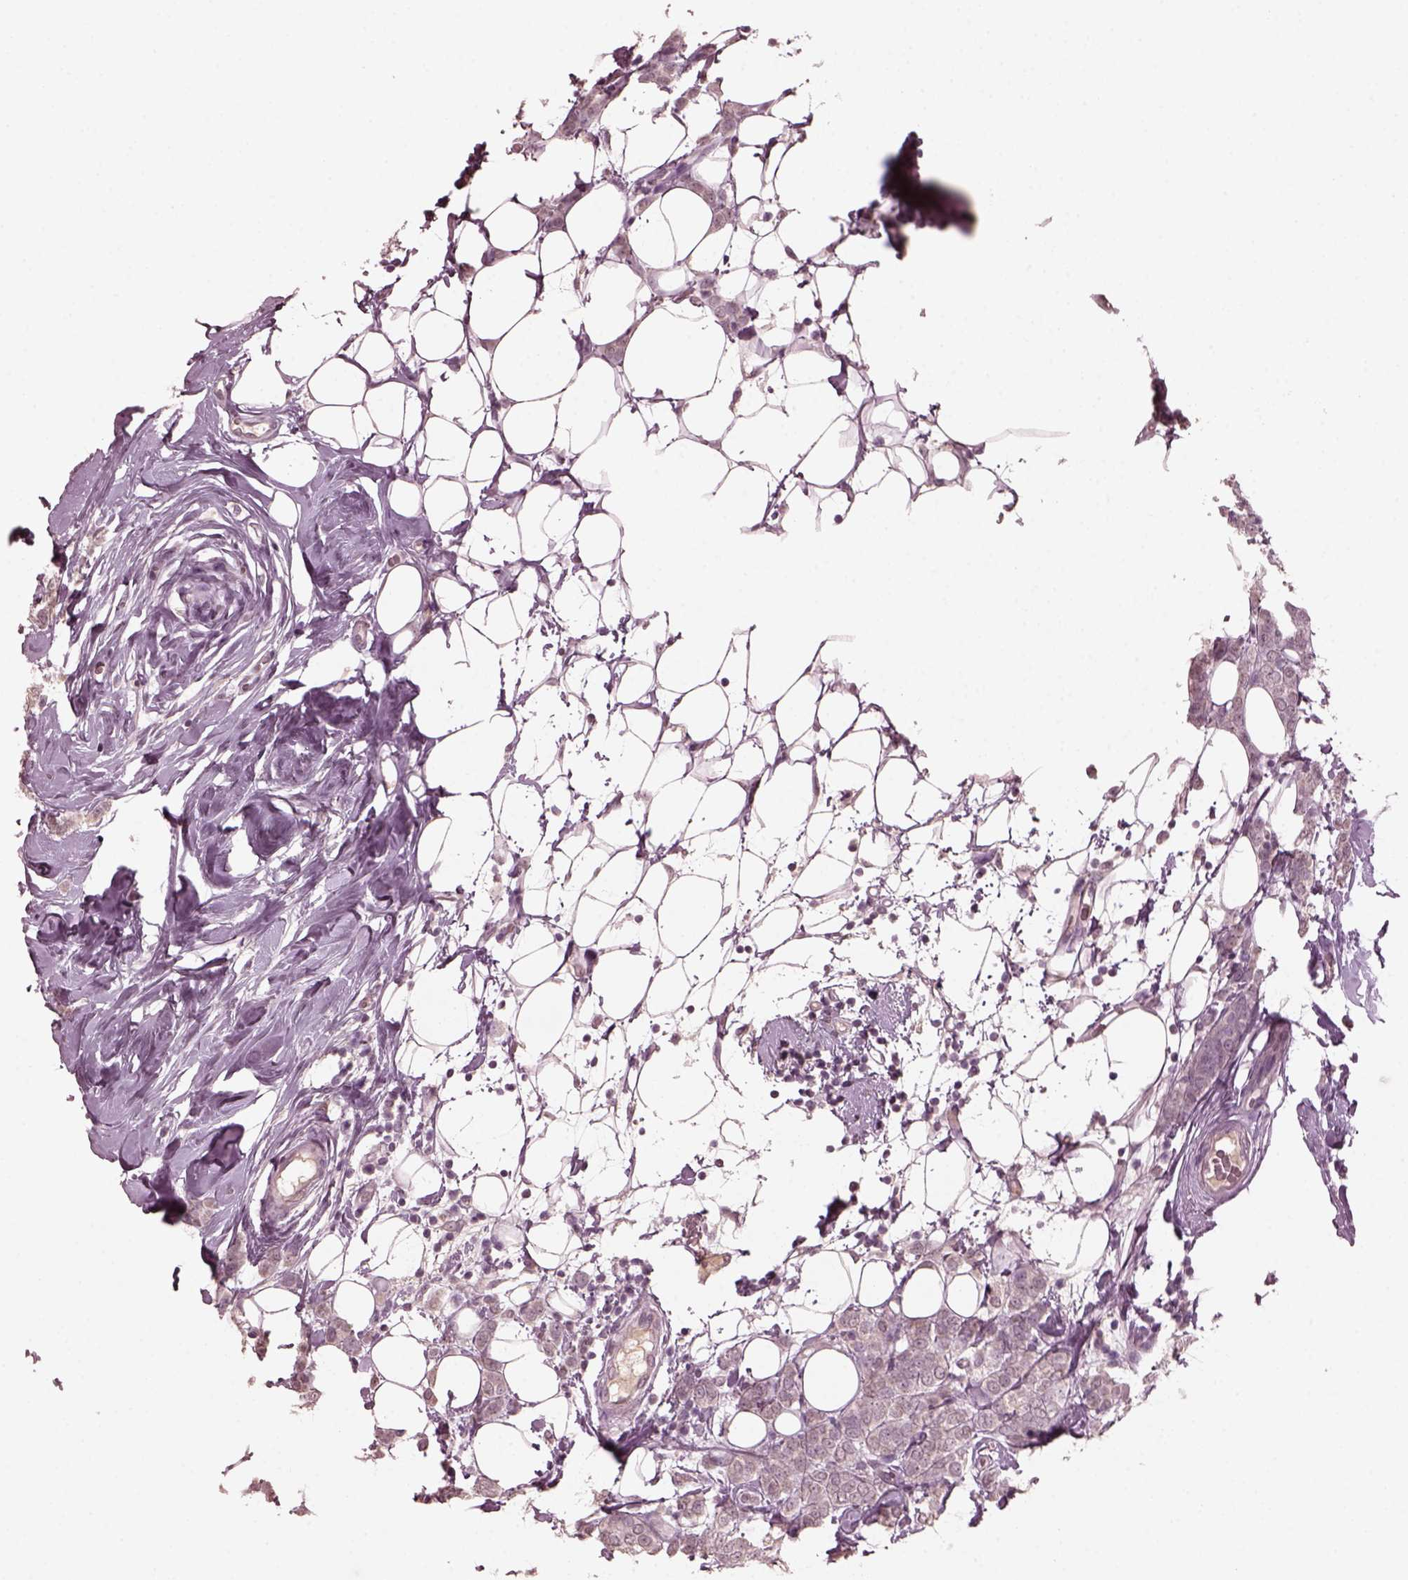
{"staining": {"intensity": "negative", "quantity": "none", "location": "none"}, "tissue": "breast cancer", "cell_type": "Tumor cells", "image_type": "cancer", "snomed": [{"axis": "morphology", "description": "Lobular carcinoma"}, {"axis": "topography", "description": "Breast"}], "caption": "A photomicrograph of human breast lobular carcinoma is negative for staining in tumor cells.", "gene": "KRT79", "patient": {"sex": "female", "age": 49}}